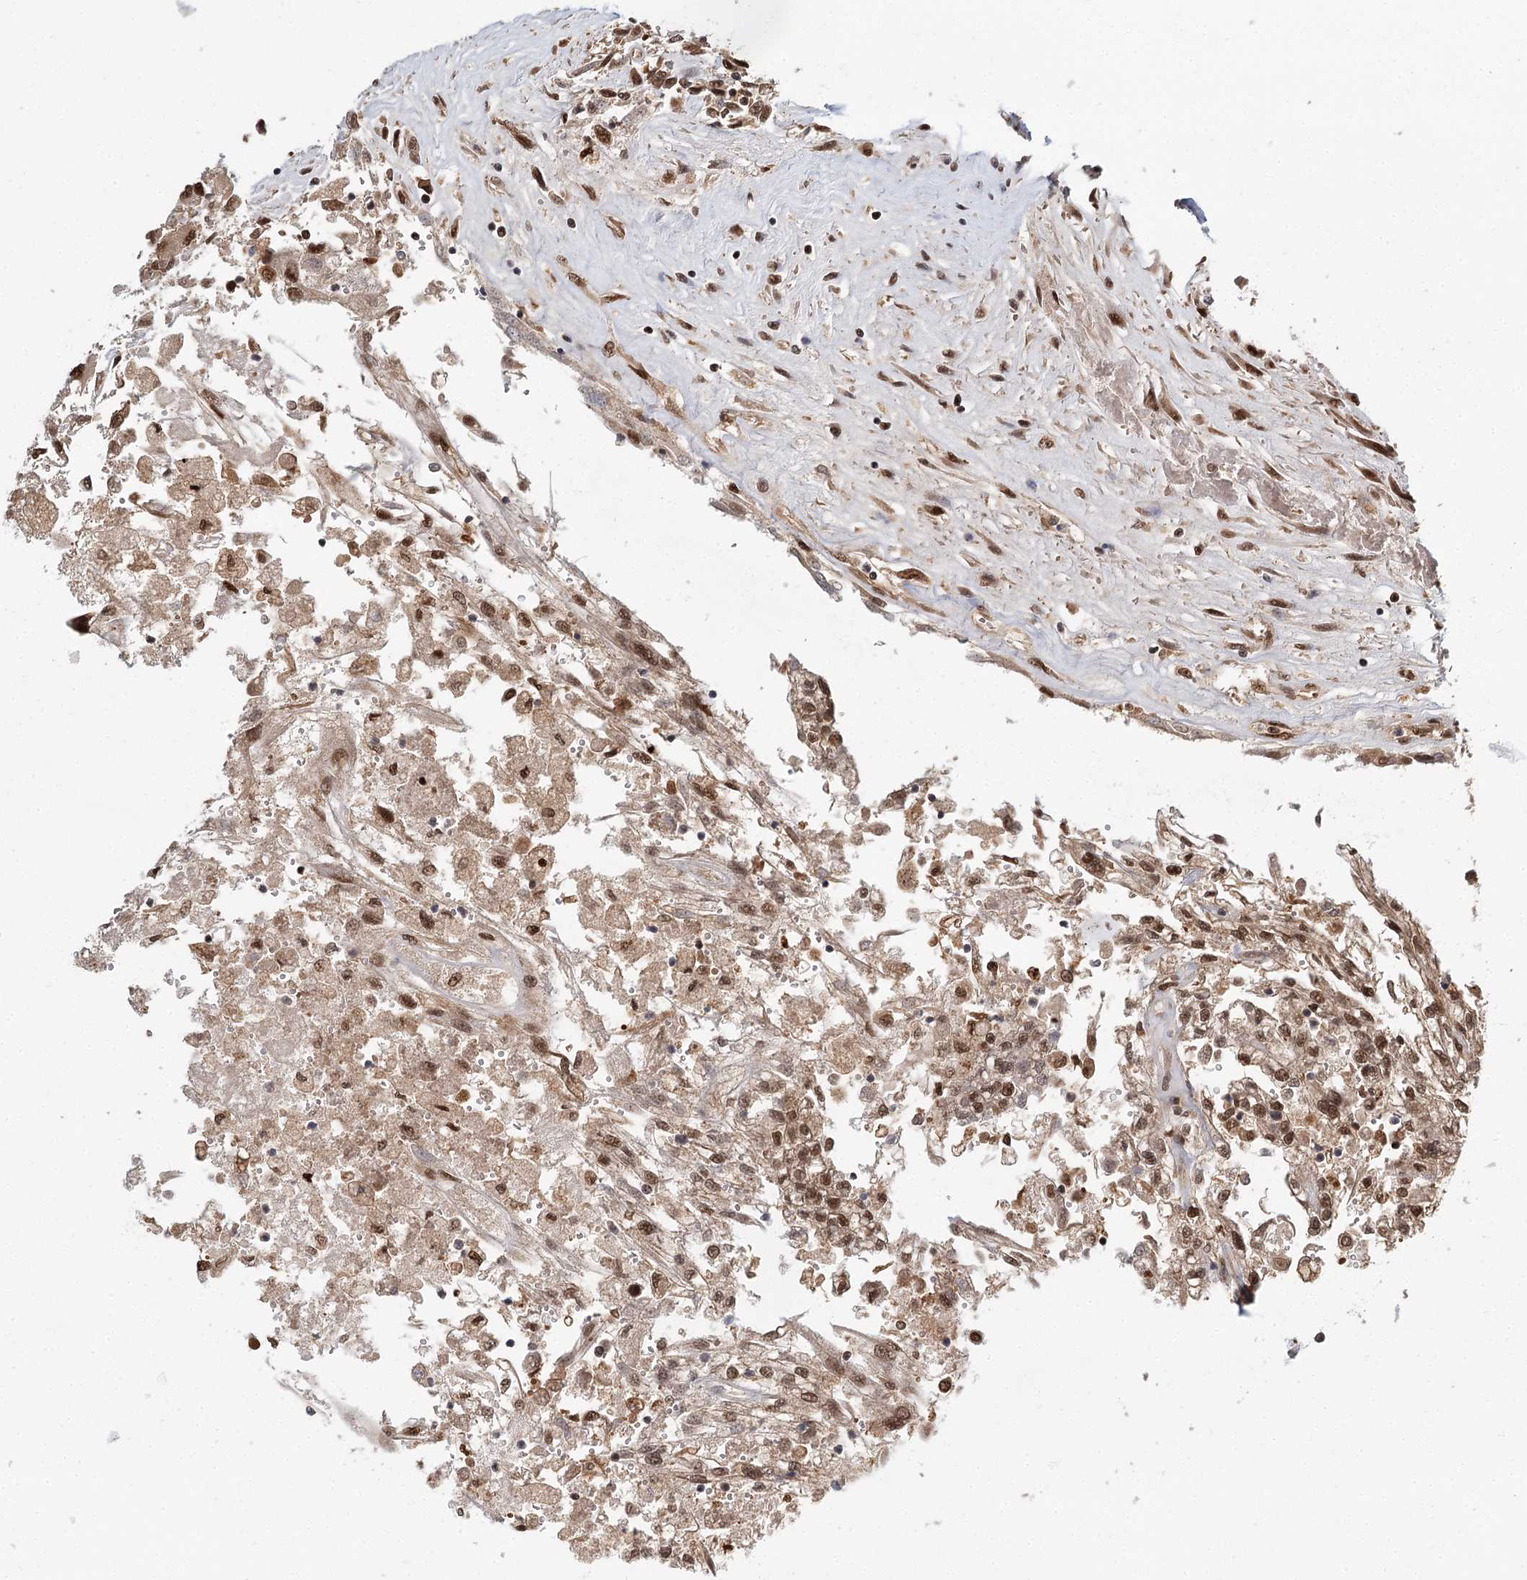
{"staining": {"intensity": "moderate", "quantity": ">75%", "location": "nuclear"}, "tissue": "renal cancer", "cell_type": "Tumor cells", "image_type": "cancer", "snomed": [{"axis": "morphology", "description": "Adenocarcinoma, NOS"}, {"axis": "topography", "description": "Kidney"}], "caption": "Protein staining by immunohistochemistry (IHC) demonstrates moderate nuclear staining in approximately >75% of tumor cells in adenocarcinoma (renal).", "gene": "N6AMT1", "patient": {"sex": "female", "age": 52}}